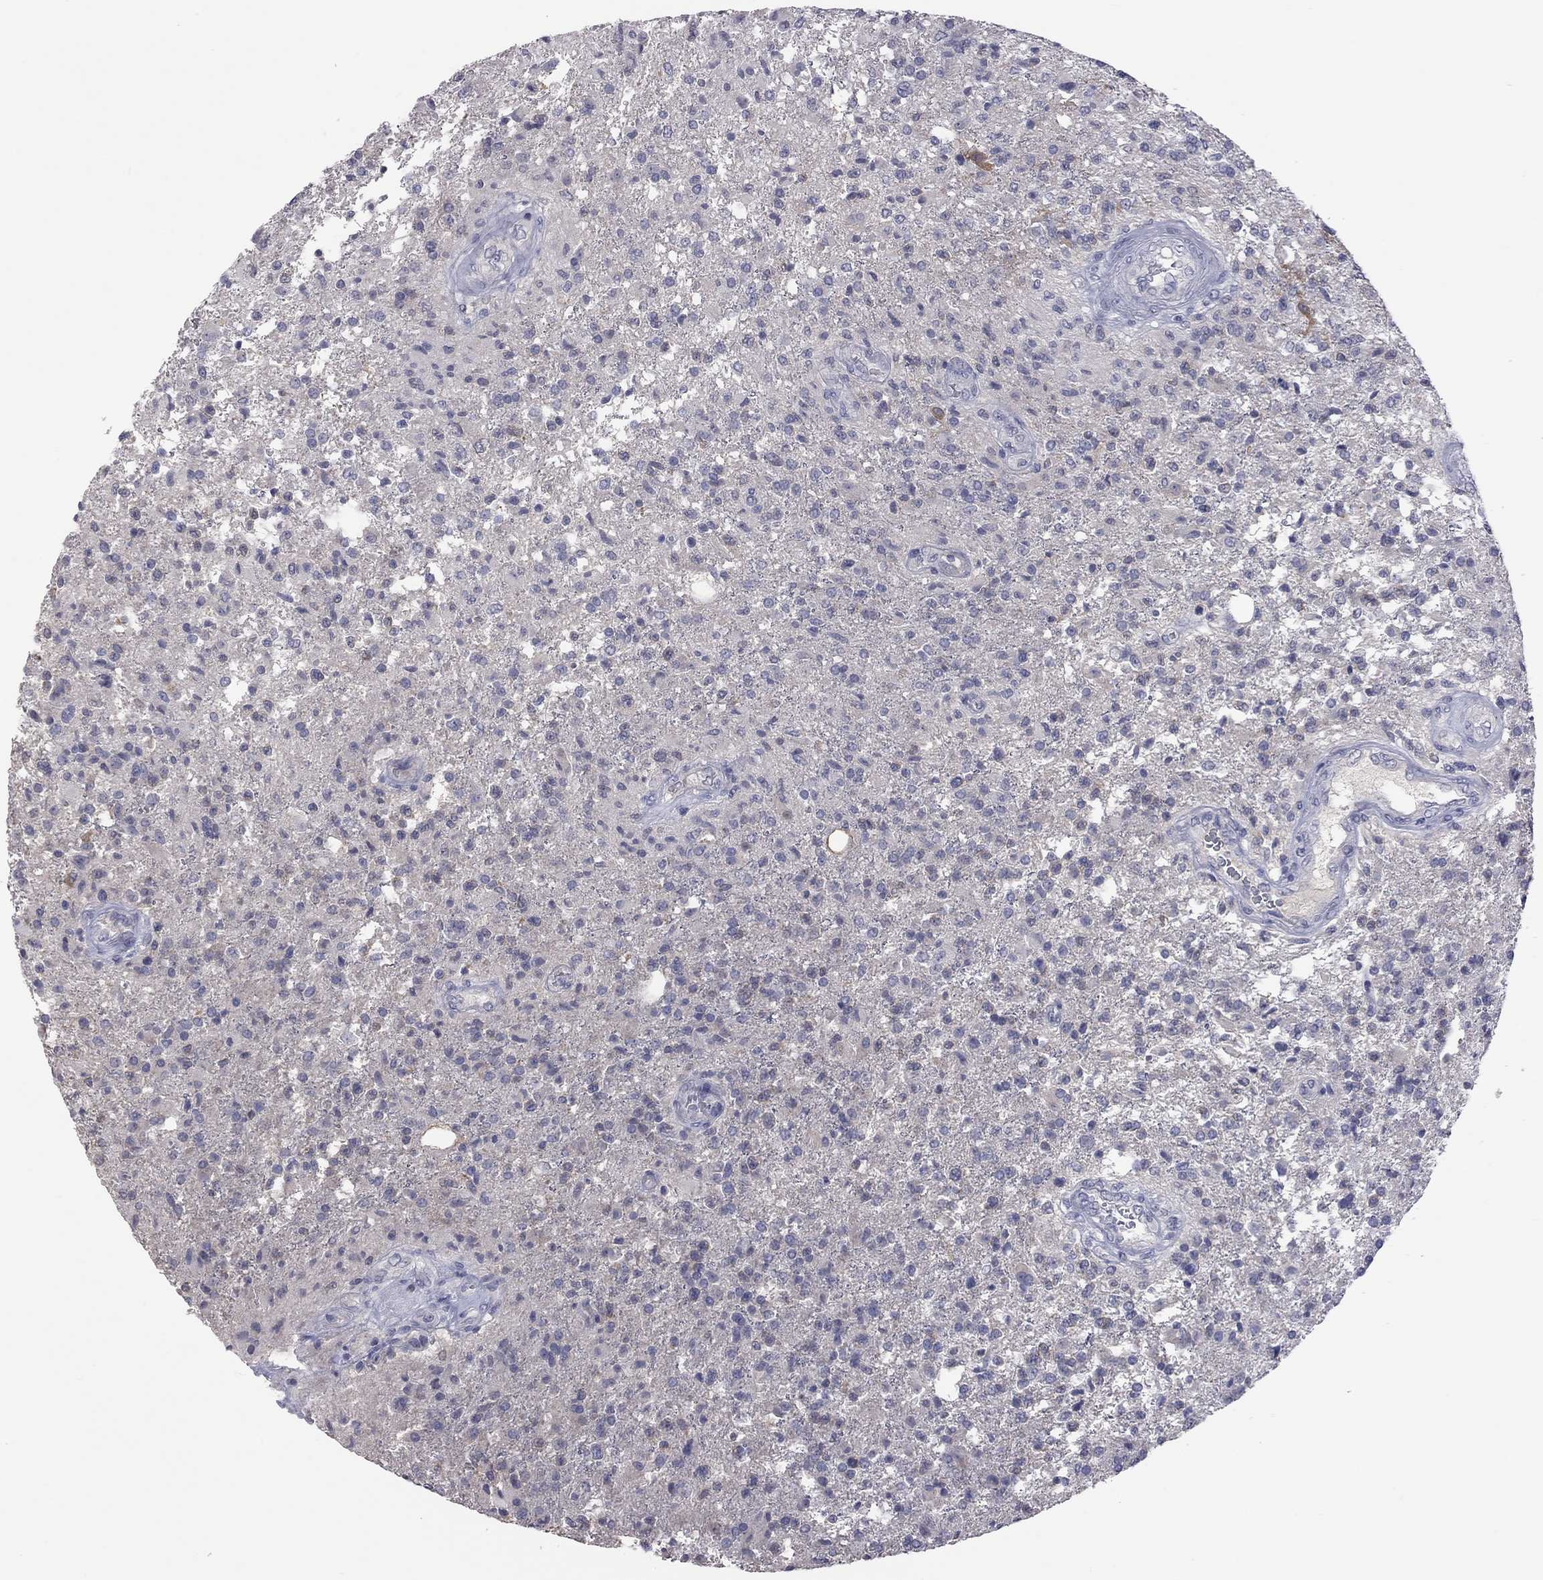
{"staining": {"intensity": "negative", "quantity": "none", "location": "none"}, "tissue": "glioma", "cell_type": "Tumor cells", "image_type": "cancer", "snomed": [{"axis": "morphology", "description": "Glioma, malignant, High grade"}, {"axis": "topography", "description": "Brain"}], "caption": "There is no significant expression in tumor cells of glioma.", "gene": "HYLS1", "patient": {"sex": "male", "age": 56}}